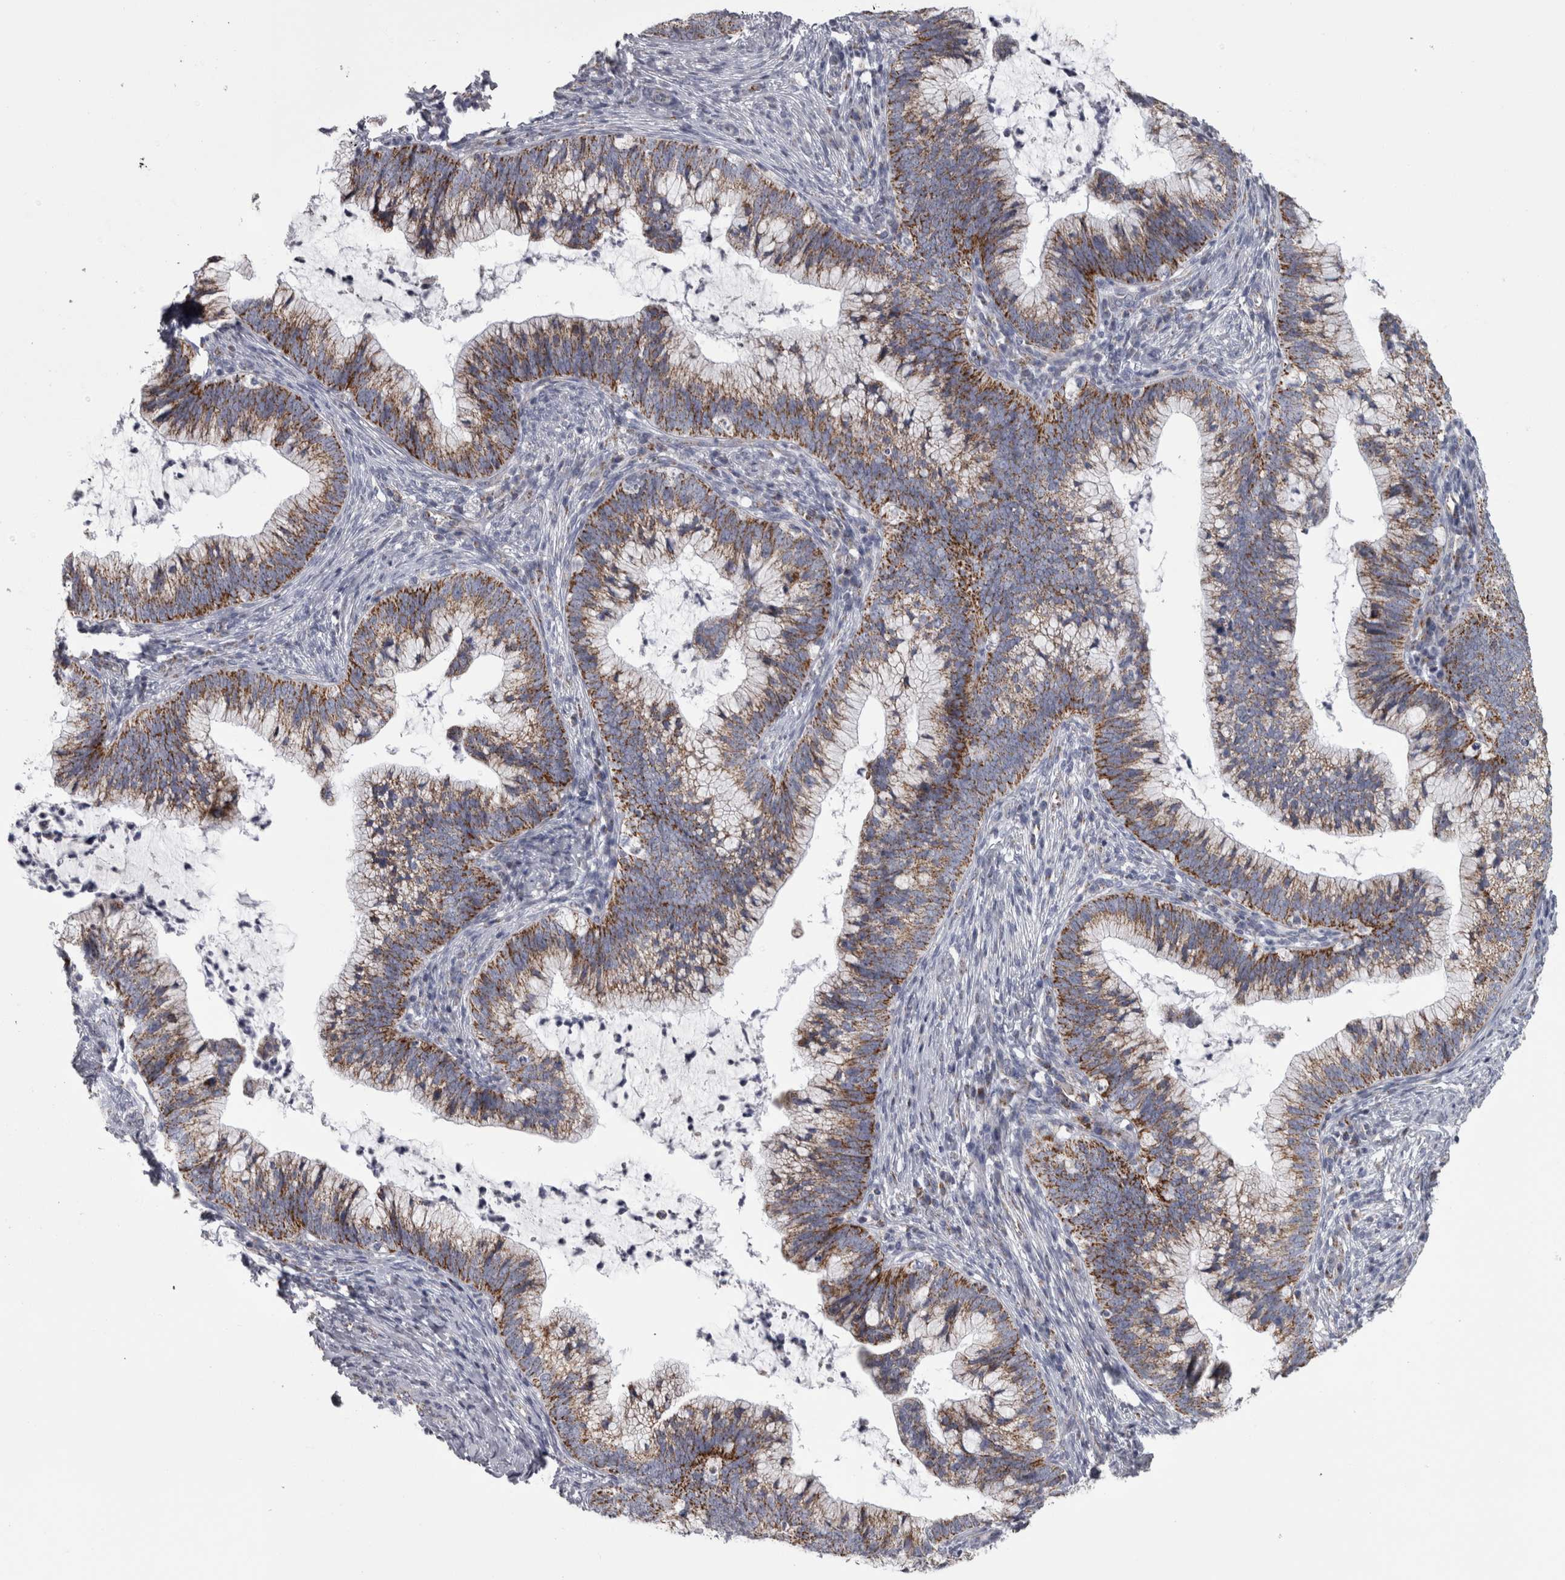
{"staining": {"intensity": "moderate", "quantity": ">75%", "location": "cytoplasmic/membranous"}, "tissue": "cervical cancer", "cell_type": "Tumor cells", "image_type": "cancer", "snomed": [{"axis": "morphology", "description": "Adenocarcinoma, NOS"}, {"axis": "topography", "description": "Cervix"}], "caption": "Protein expression analysis of cervical cancer (adenocarcinoma) reveals moderate cytoplasmic/membranous positivity in approximately >75% of tumor cells.", "gene": "DBT", "patient": {"sex": "female", "age": 36}}